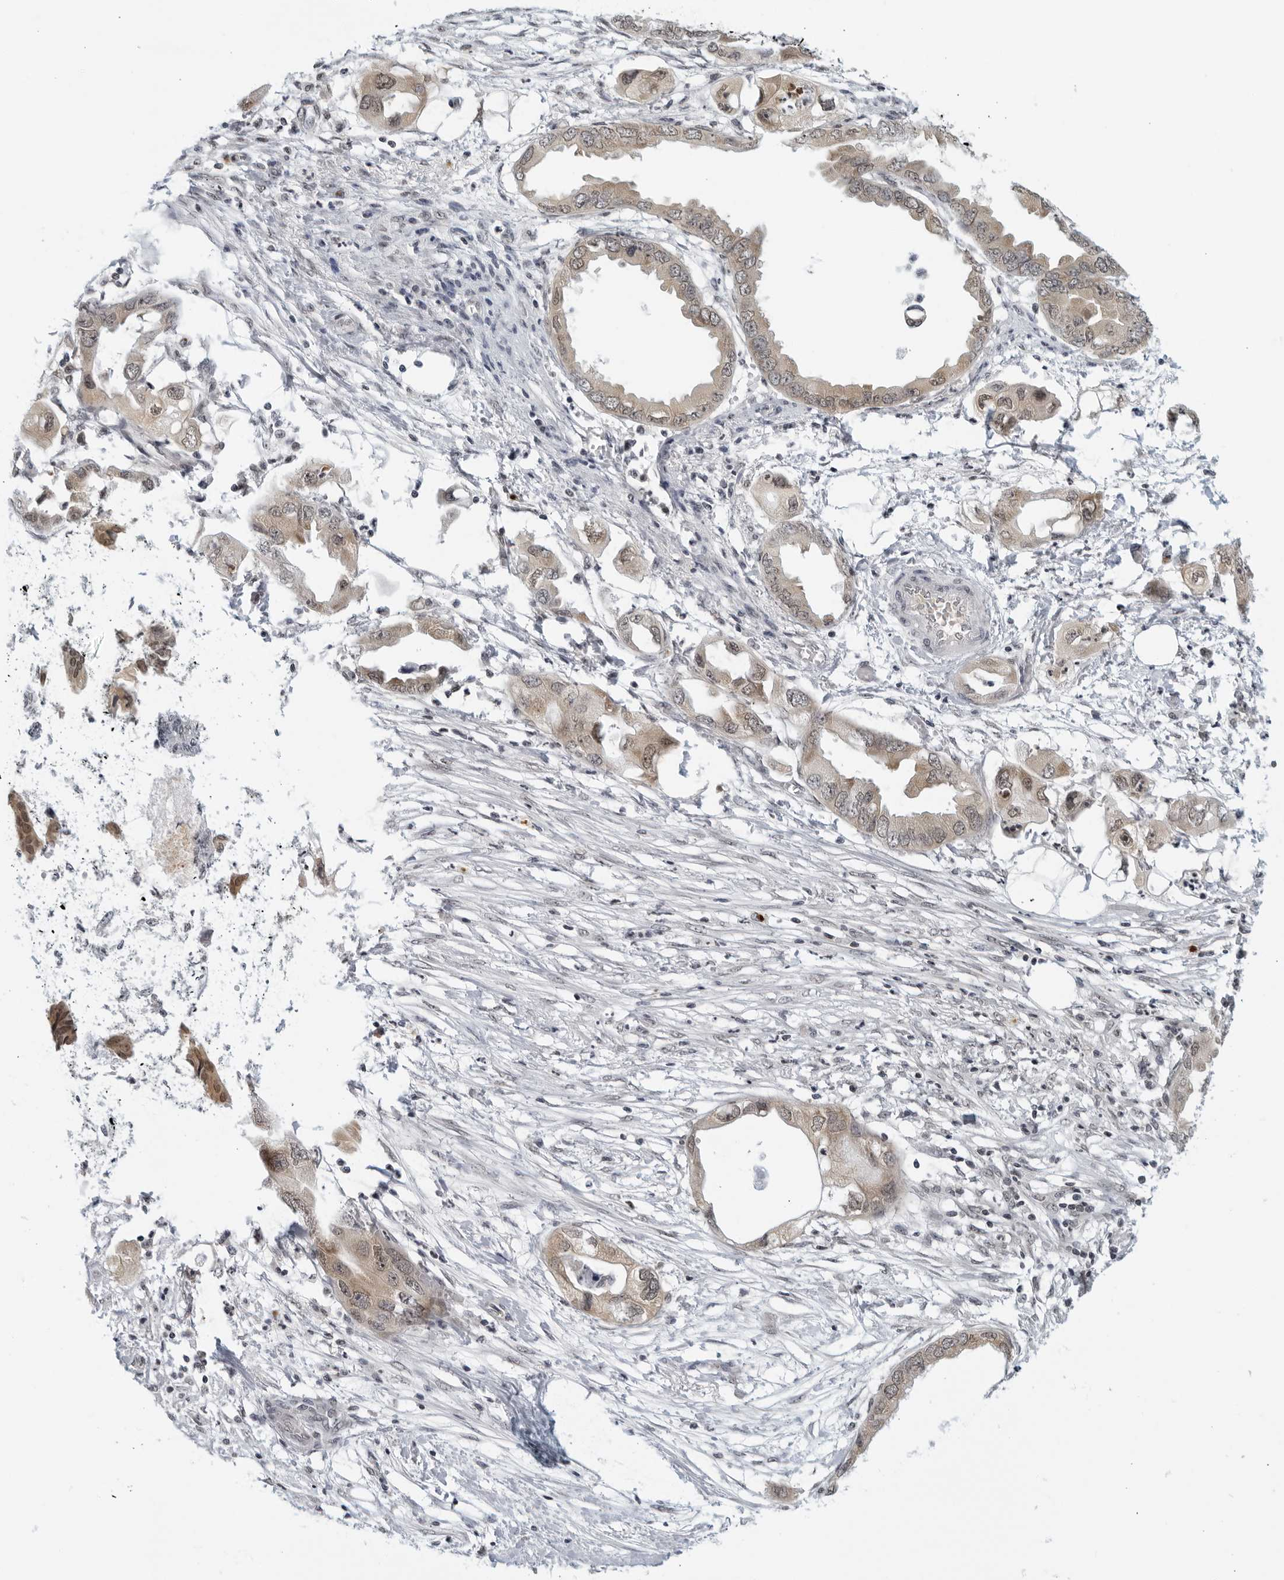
{"staining": {"intensity": "weak", "quantity": ">75%", "location": "cytoplasmic/membranous,nuclear"}, "tissue": "endometrial cancer", "cell_type": "Tumor cells", "image_type": "cancer", "snomed": [{"axis": "morphology", "description": "Adenocarcinoma, NOS"}, {"axis": "morphology", "description": "Adenocarcinoma, metastatic, NOS"}, {"axis": "topography", "description": "Adipose tissue"}, {"axis": "topography", "description": "Endometrium"}], "caption": "IHC image of adenocarcinoma (endometrial) stained for a protein (brown), which displays low levels of weak cytoplasmic/membranous and nuclear positivity in approximately >75% of tumor cells.", "gene": "CC2D1B", "patient": {"sex": "female", "age": 67}}